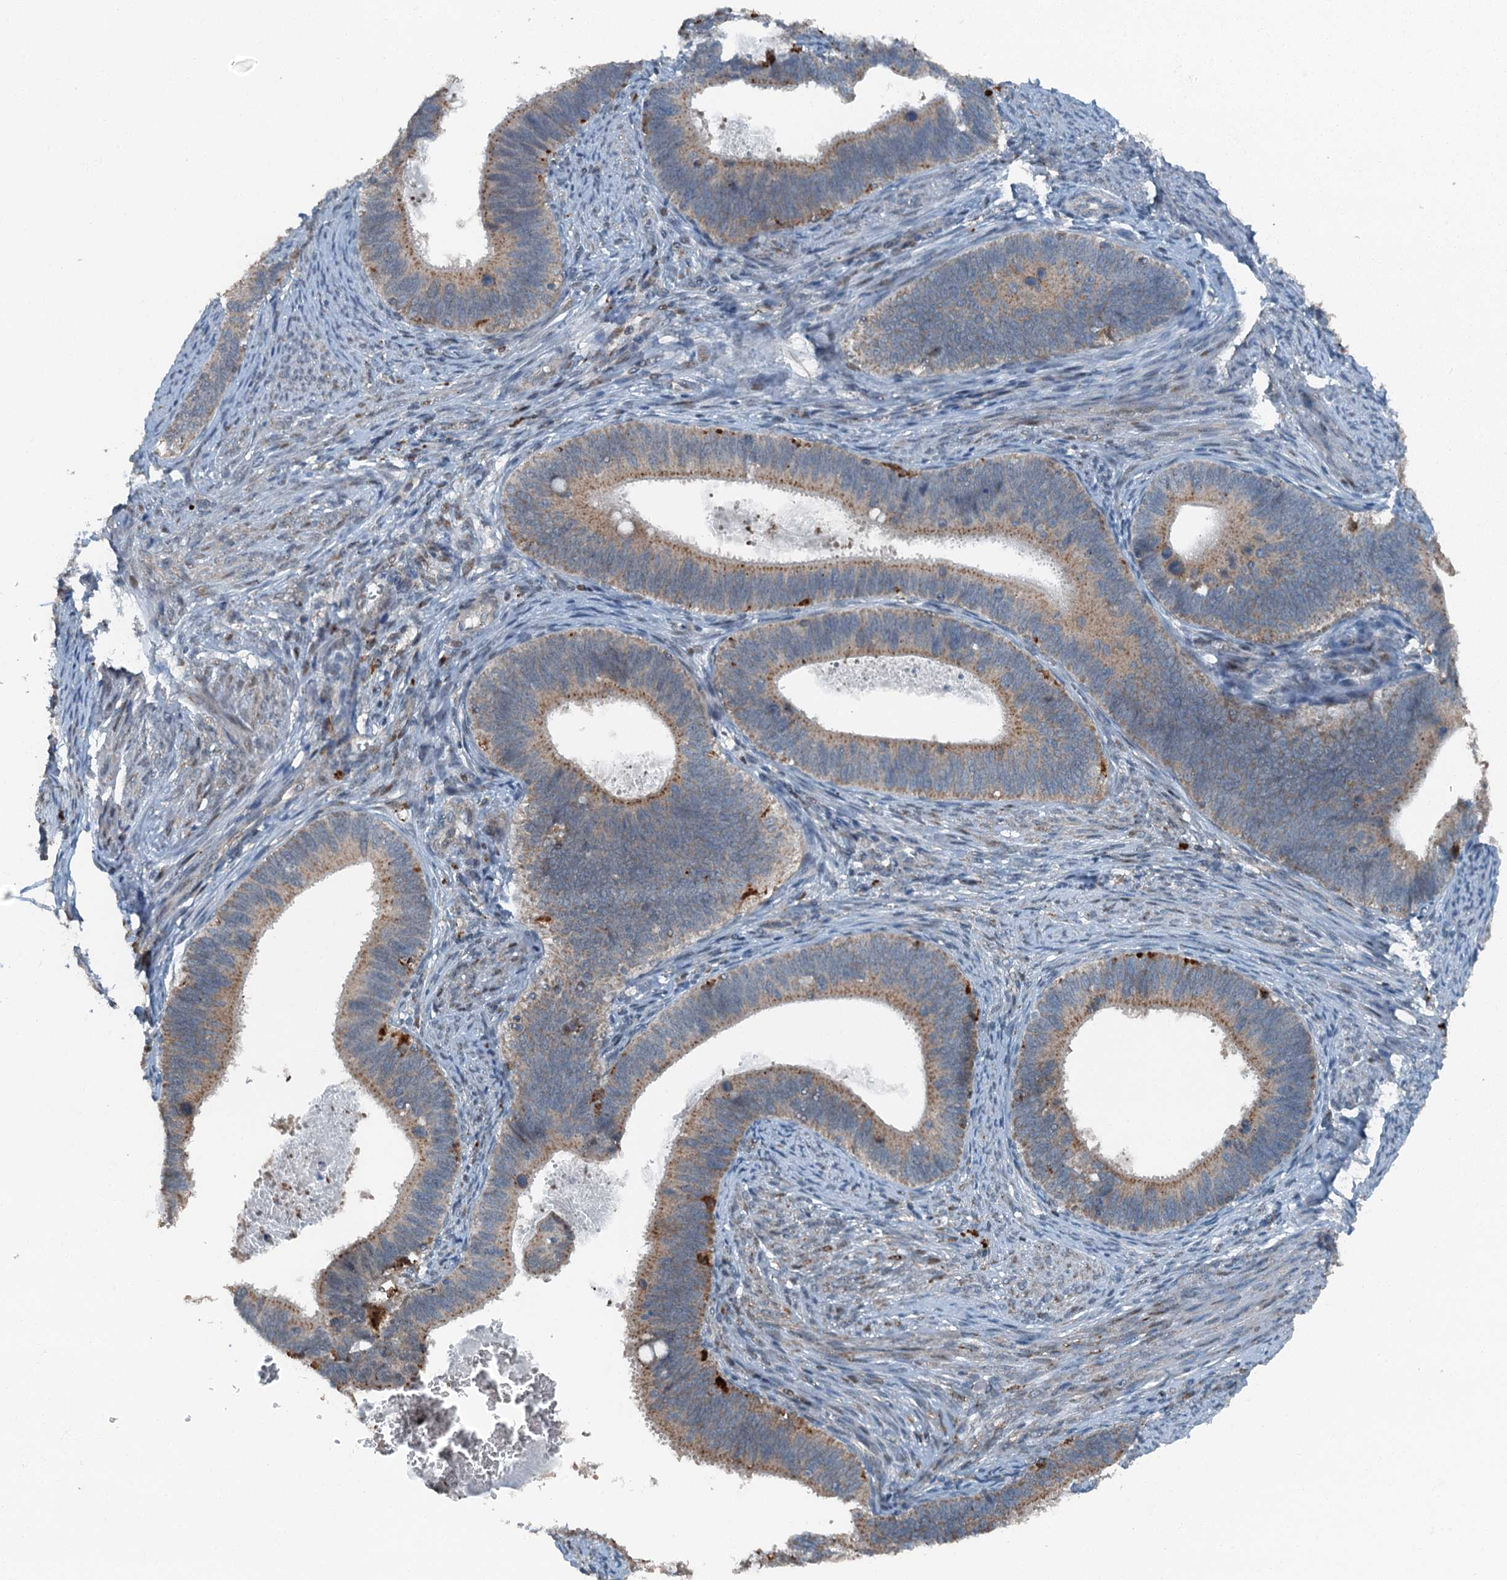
{"staining": {"intensity": "weak", "quantity": ">75%", "location": "cytoplasmic/membranous"}, "tissue": "cervical cancer", "cell_type": "Tumor cells", "image_type": "cancer", "snomed": [{"axis": "morphology", "description": "Adenocarcinoma, NOS"}, {"axis": "topography", "description": "Cervix"}], "caption": "Protein expression analysis of human cervical cancer (adenocarcinoma) reveals weak cytoplasmic/membranous expression in about >75% of tumor cells.", "gene": "BMERB1", "patient": {"sex": "female", "age": 42}}